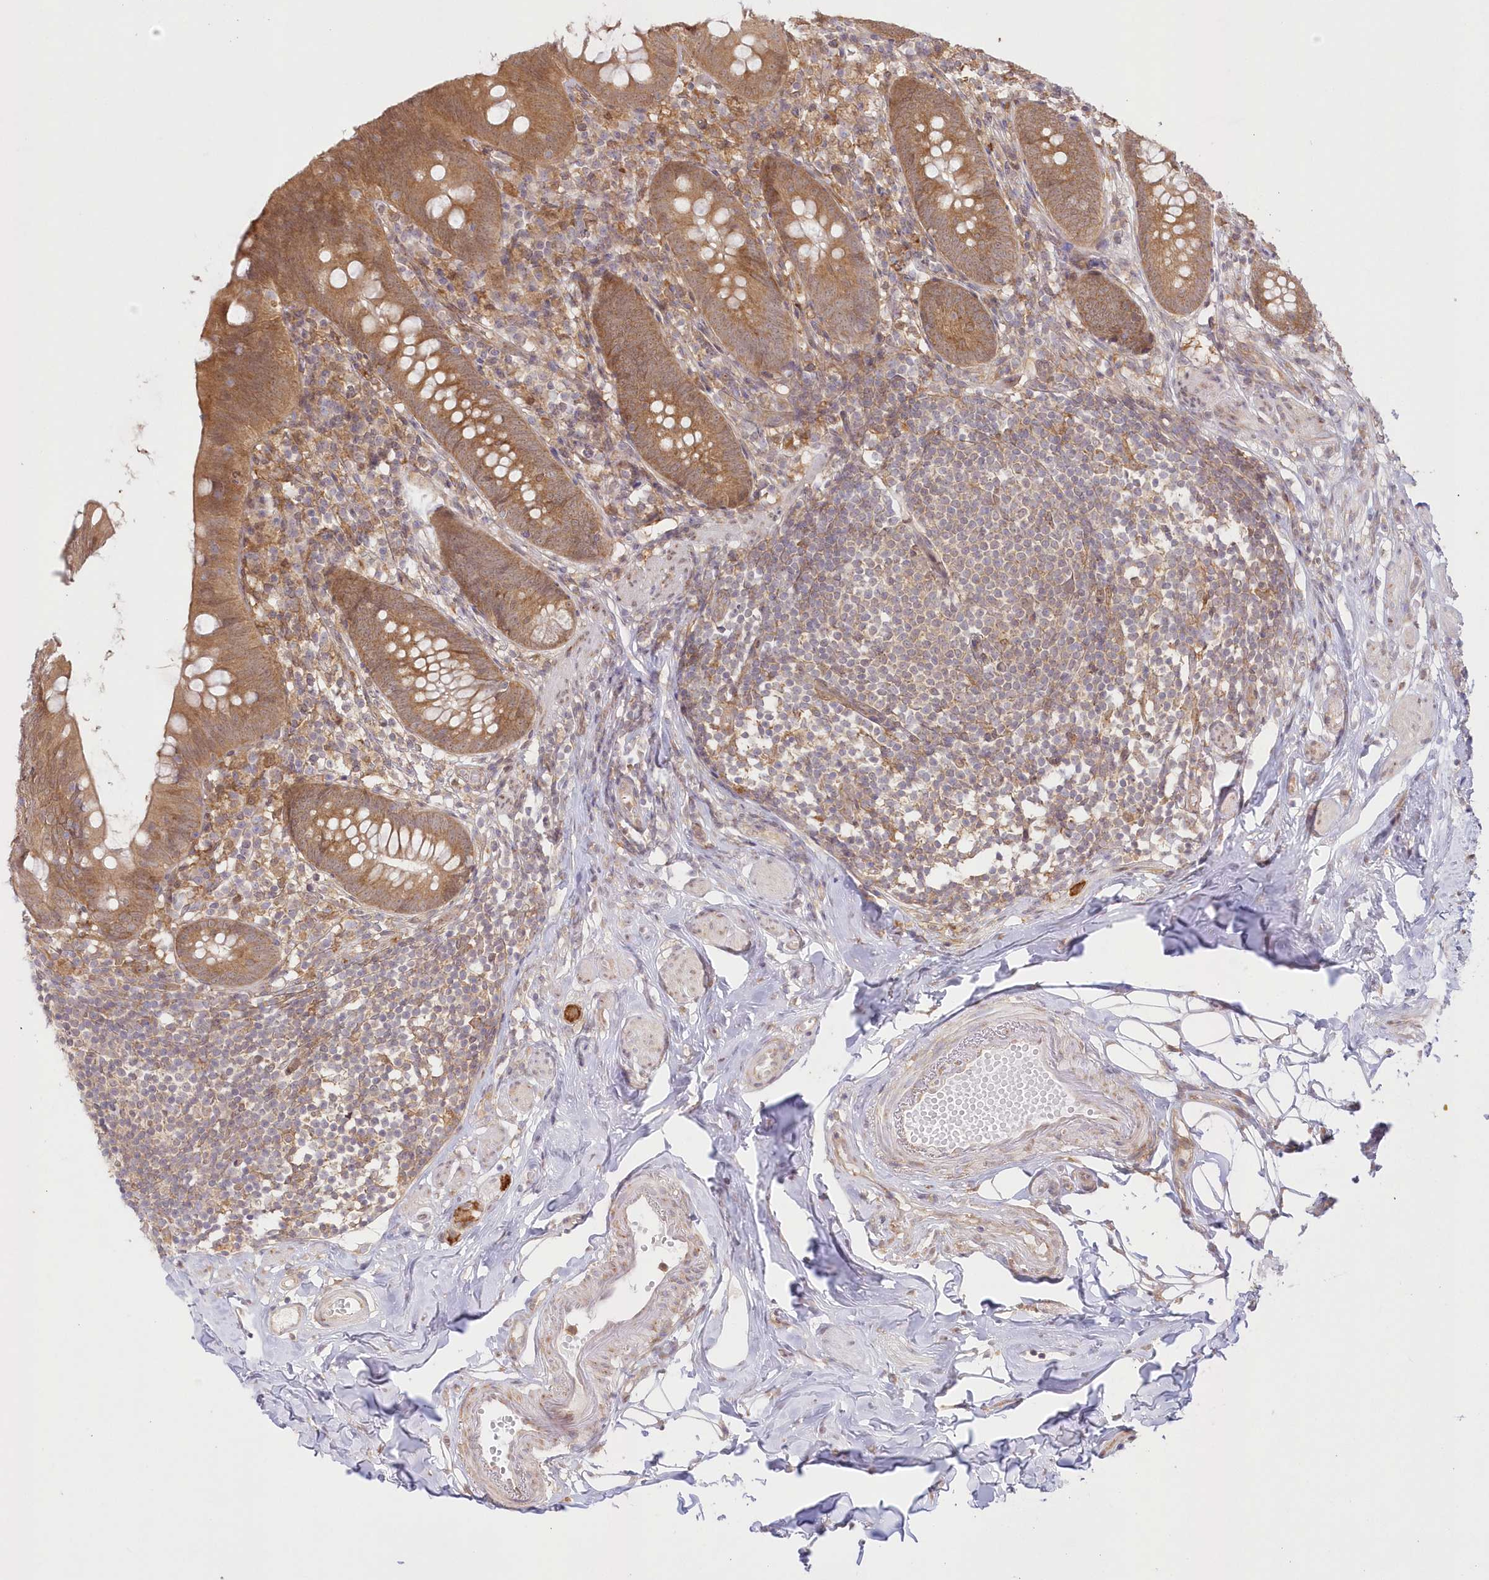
{"staining": {"intensity": "moderate", "quantity": ">75%", "location": "cytoplasmic/membranous"}, "tissue": "appendix", "cell_type": "Glandular cells", "image_type": "normal", "snomed": [{"axis": "morphology", "description": "Normal tissue, NOS"}, {"axis": "topography", "description": "Appendix"}], "caption": "An image of human appendix stained for a protein exhibits moderate cytoplasmic/membranous brown staining in glandular cells. (DAB (3,3'-diaminobenzidine) IHC with brightfield microscopy, high magnification).", "gene": "RNPEP", "patient": {"sex": "female", "age": 62}}